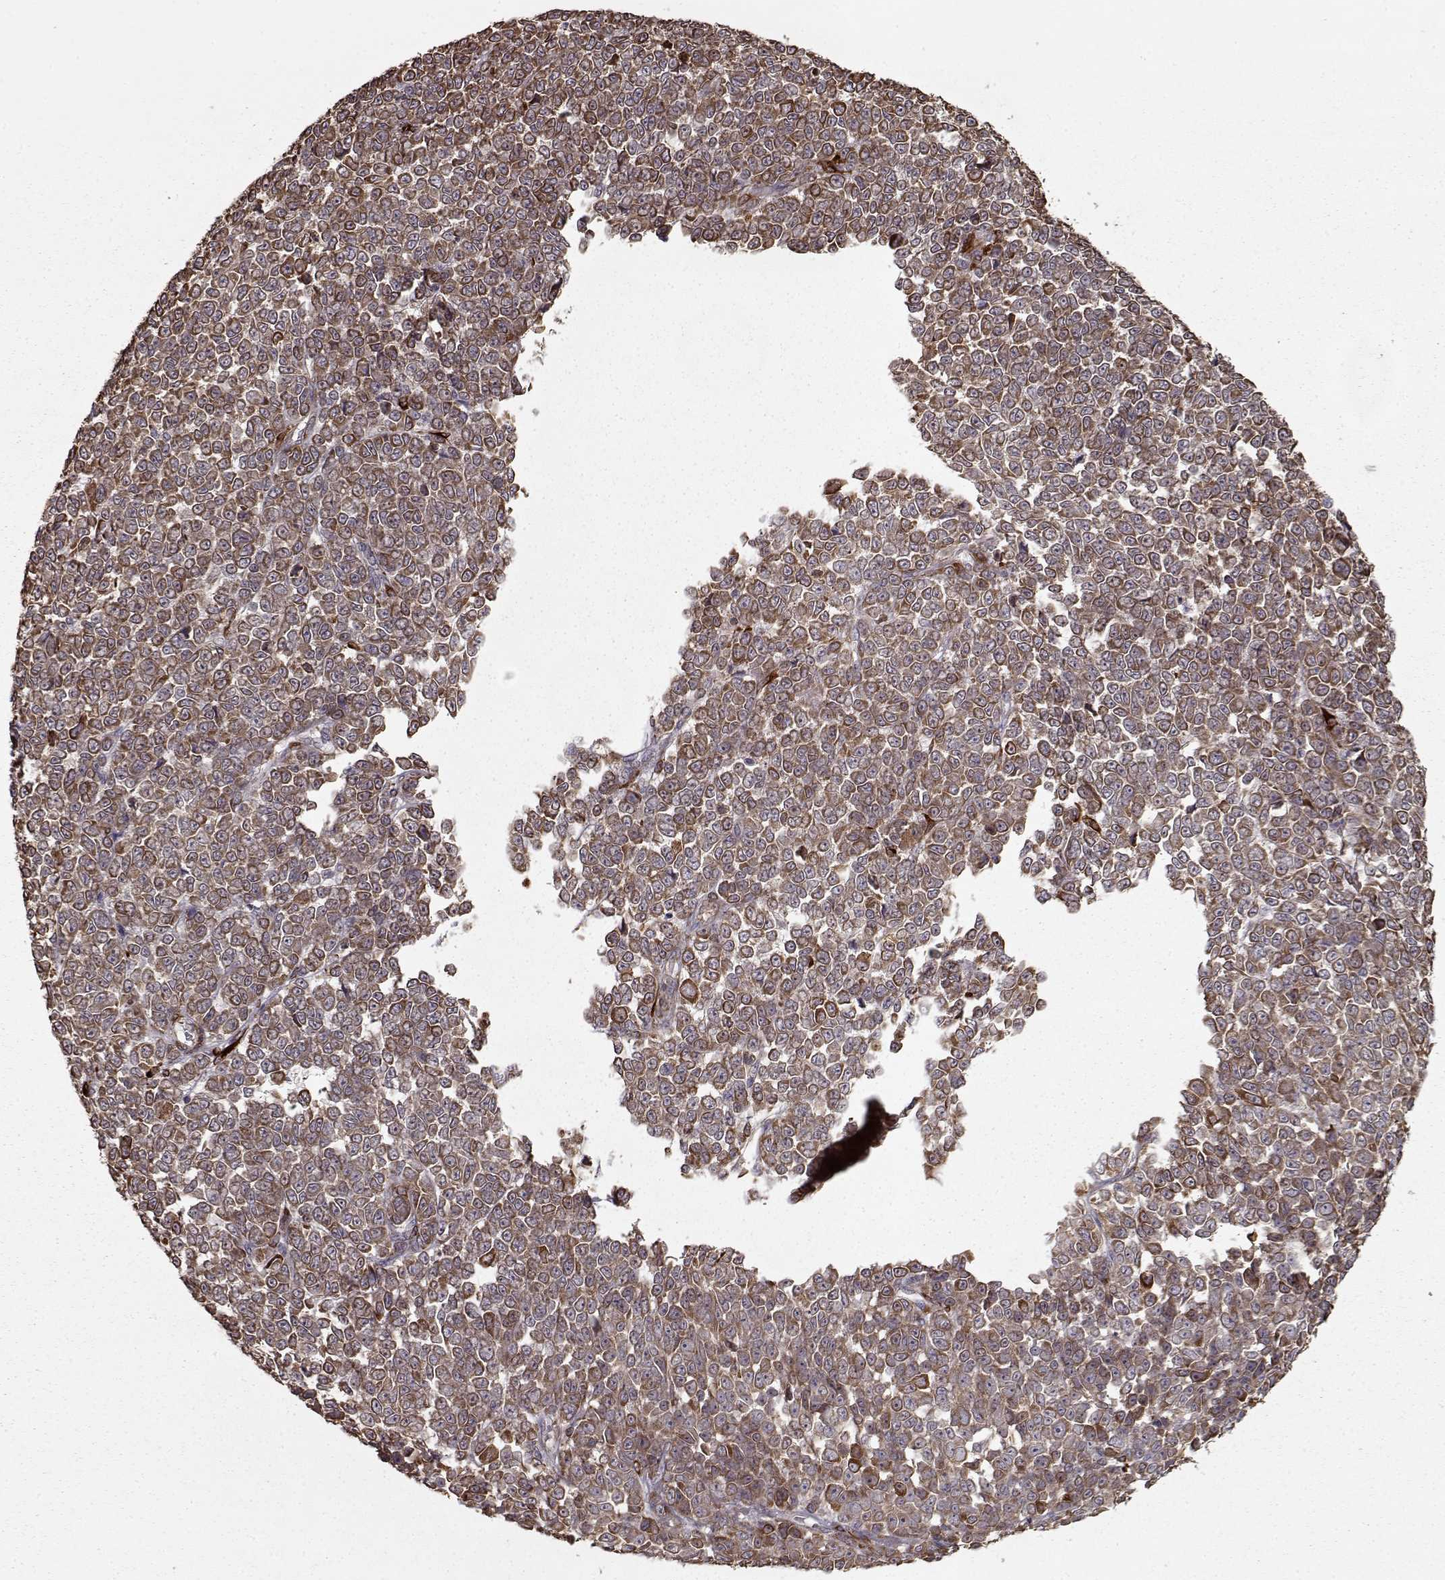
{"staining": {"intensity": "moderate", "quantity": ">75%", "location": "cytoplasmic/membranous"}, "tissue": "melanoma", "cell_type": "Tumor cells", "image_type": "cancer", "snomed": [{"axis": "morphology", "description": "Malignant melanoma, NOS"}, {"axis": "topography", "description": "Skin"}], "caption": "High-power microscopy captured an immunohistochemistry (IHC) photomicrograph of melanoma, revealing moderate cytoplasmic/membranous staining in about >75% of tumor cells.", "gene": "IMMP1L", "patient": {"sex": "female", "age": 95}}